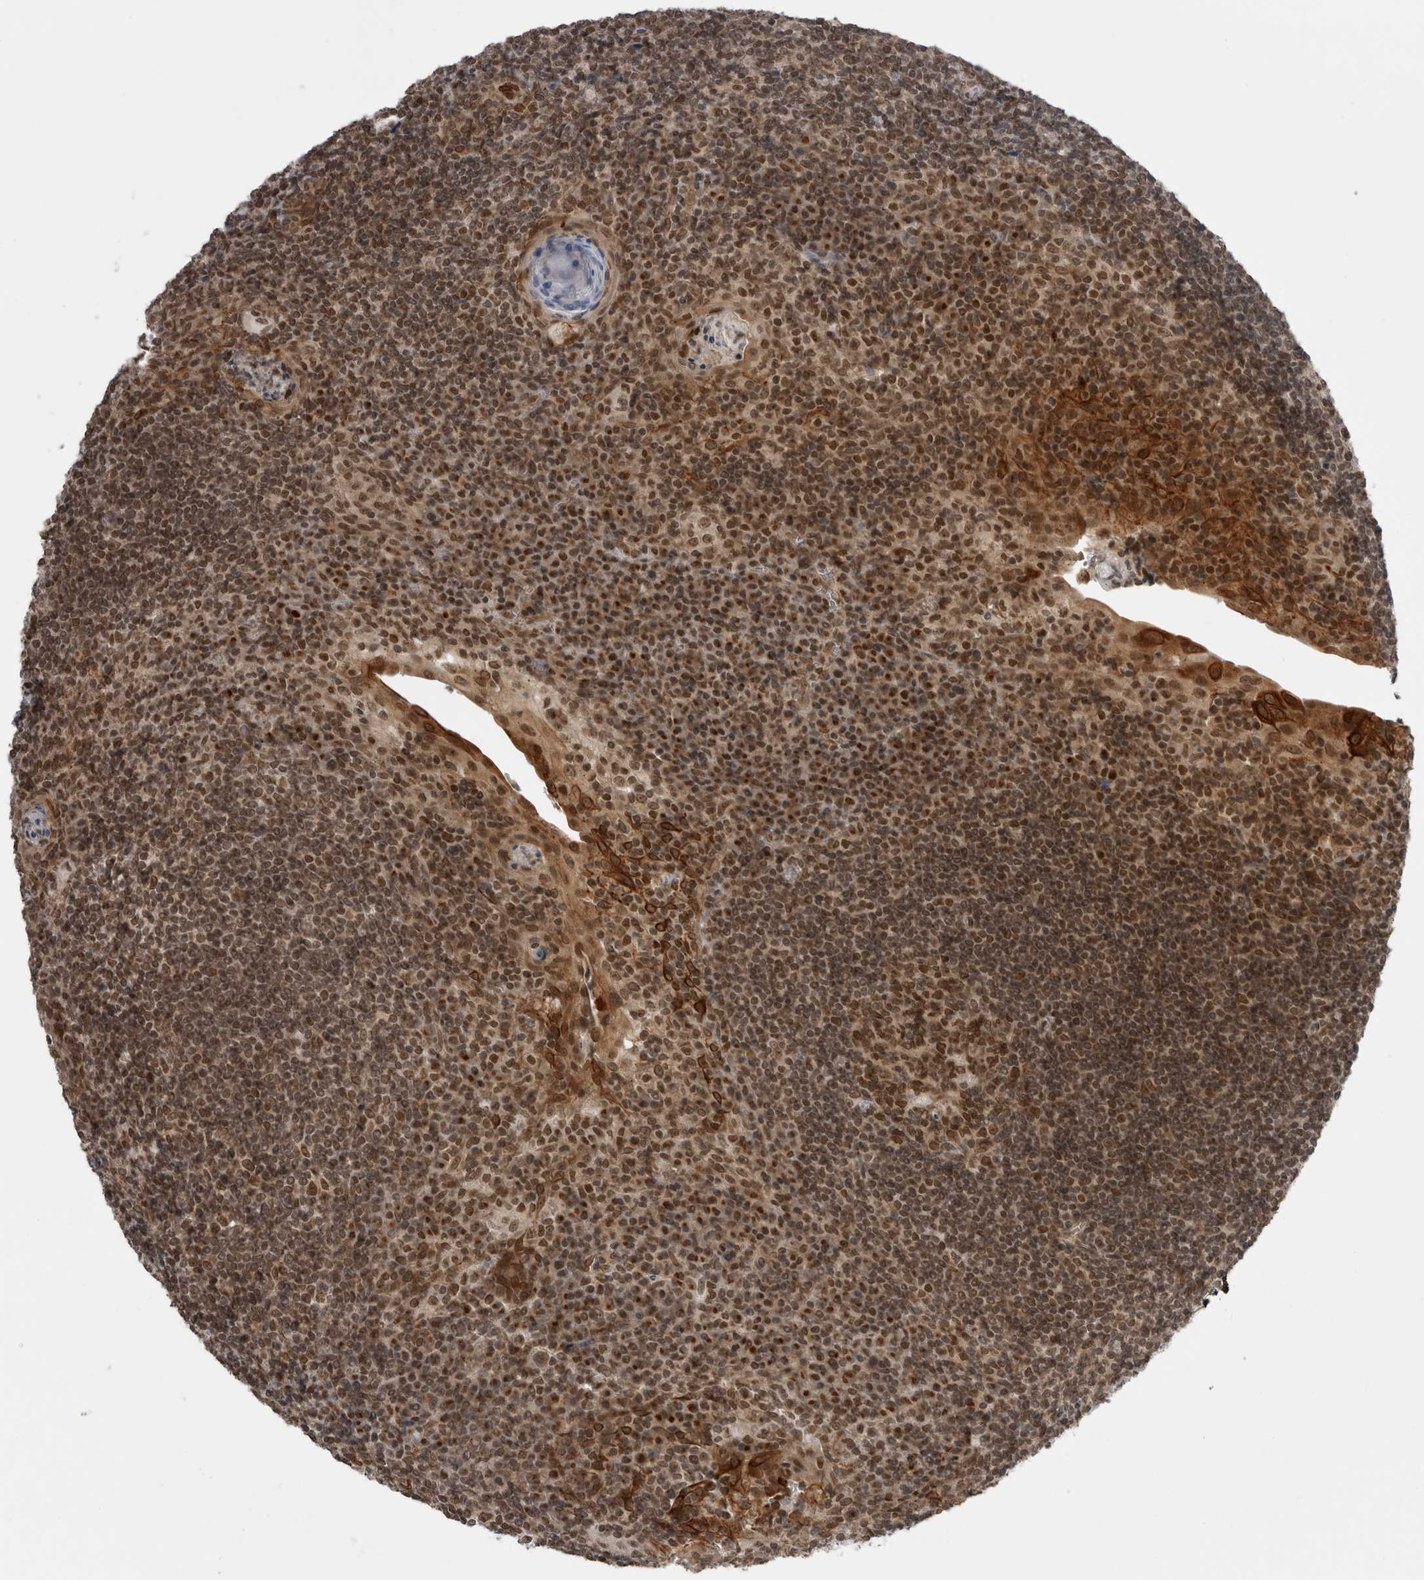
{"staining": {"intensity": "moderate", "quantity": ">75%", "location": "nuclear"}, "tissue": "tonsil", "cell_type": "Germinal center cells", "image_type": "normal", "snomed": [{"axis": "morphology", "description": "Normal tissue, NOS"}, {"axis": "topography", "description": "Tonsil"}], "caption": "Immunohistochemical staining of benign human tonsil shows medium levels of moderate nuclear expression in about >75% of germinal center cells.", "gene": "ZNF341", "patient": {"sex": "male", "age": 37}}